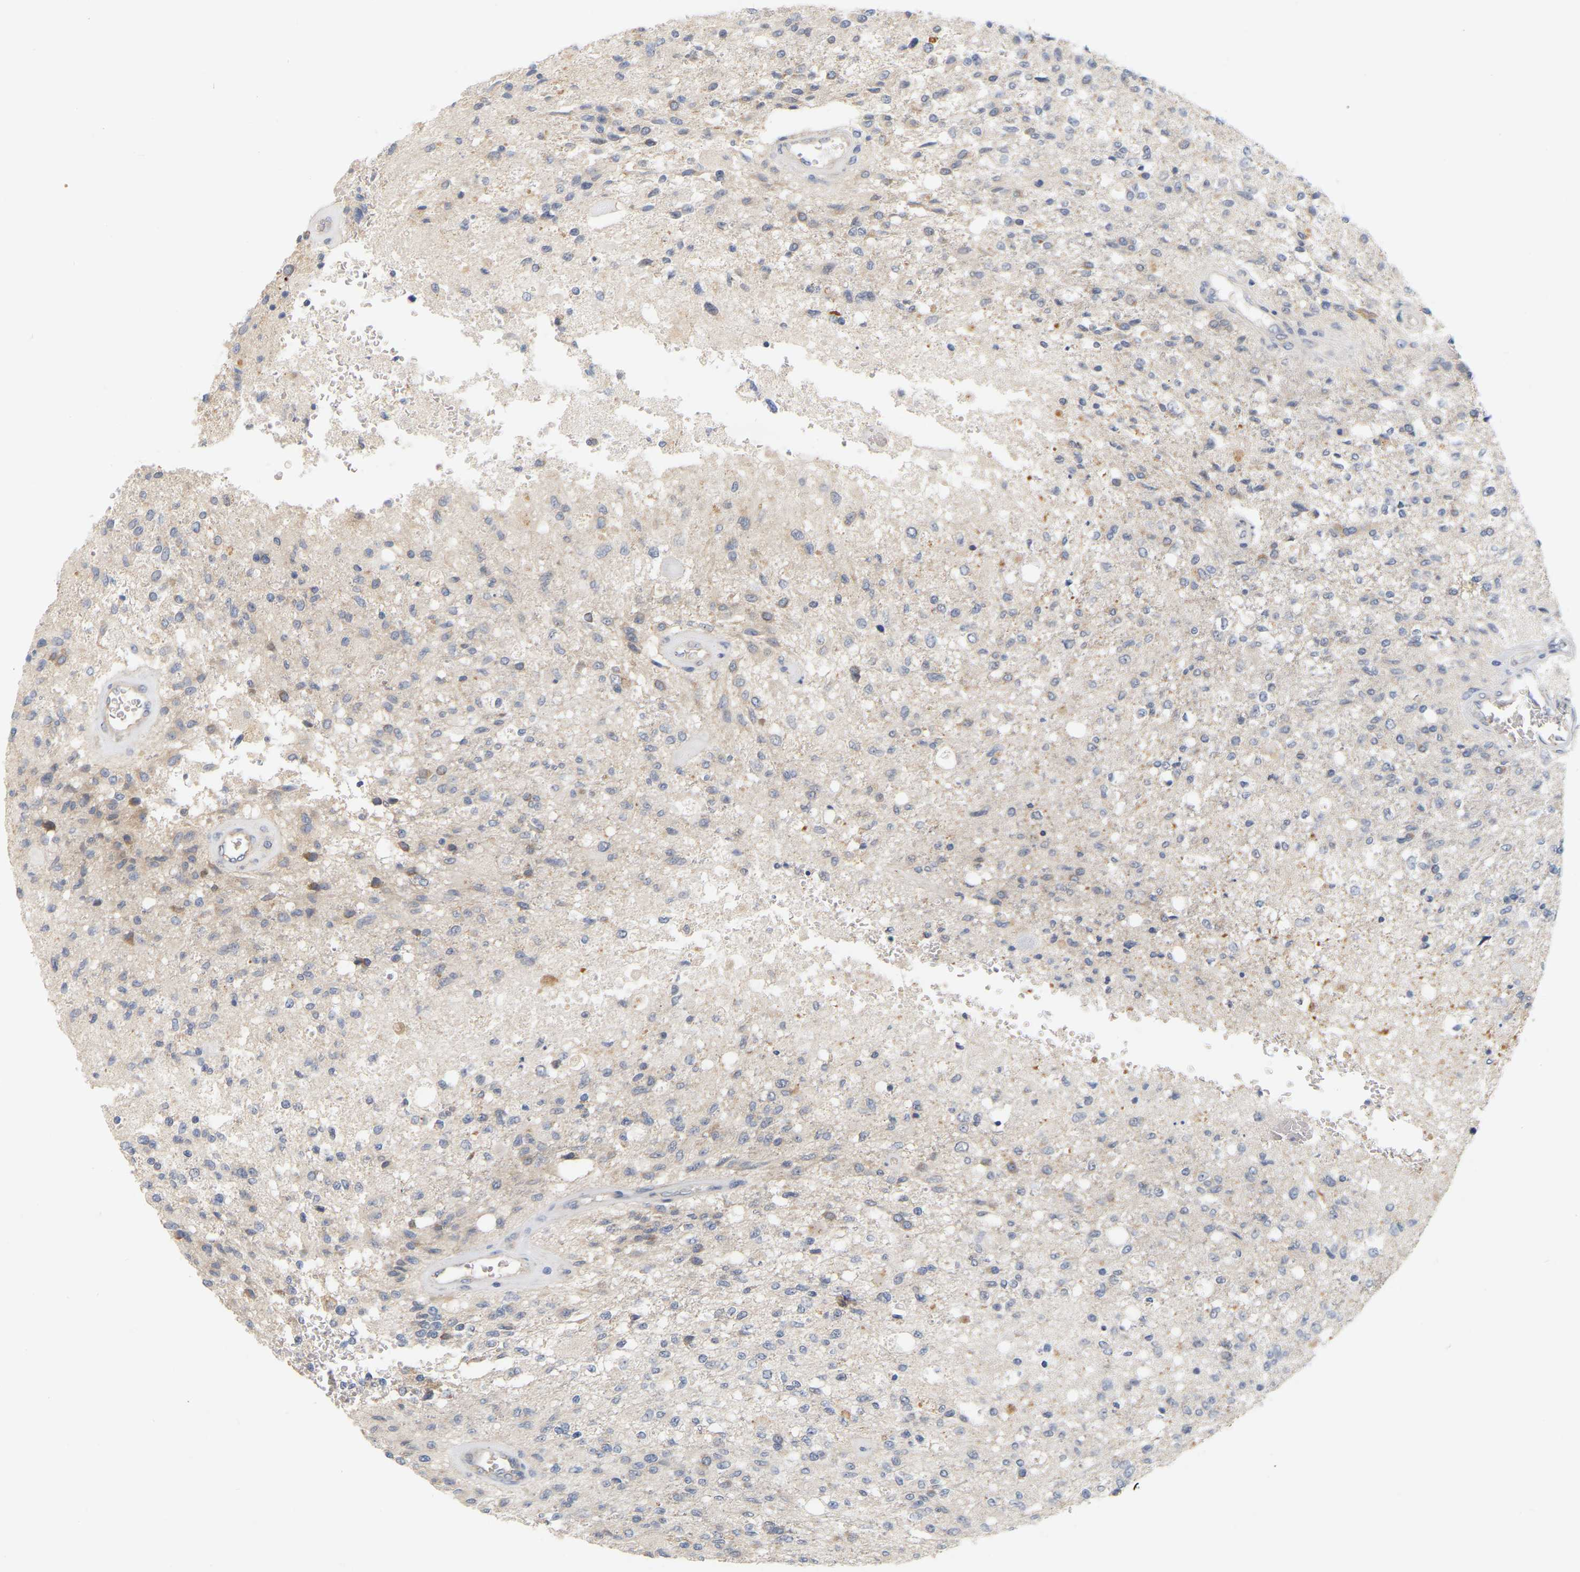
{"staining": {"intensity": "weak", "quantity": "<25%", "location": "cytoplasmic/membranous"}, "tissue": "glioma", "cell_type": "Tumor cells", "image_type": "cancer", "snomed": [{"axis": "morphology", "description": "Normal tissue, NOS"}, {"axis": "morphology", "description": "Glioma, malignant, High grade"}, {"axis": "topography", "description": "Cerebral cortex"}], "caption": "Protein analysis of malignant glioma (high-grade) demonstrates no significant staining in tumor cells.", "gene": "MINDY4", "patient": {"sex": "male", "age": 77}}